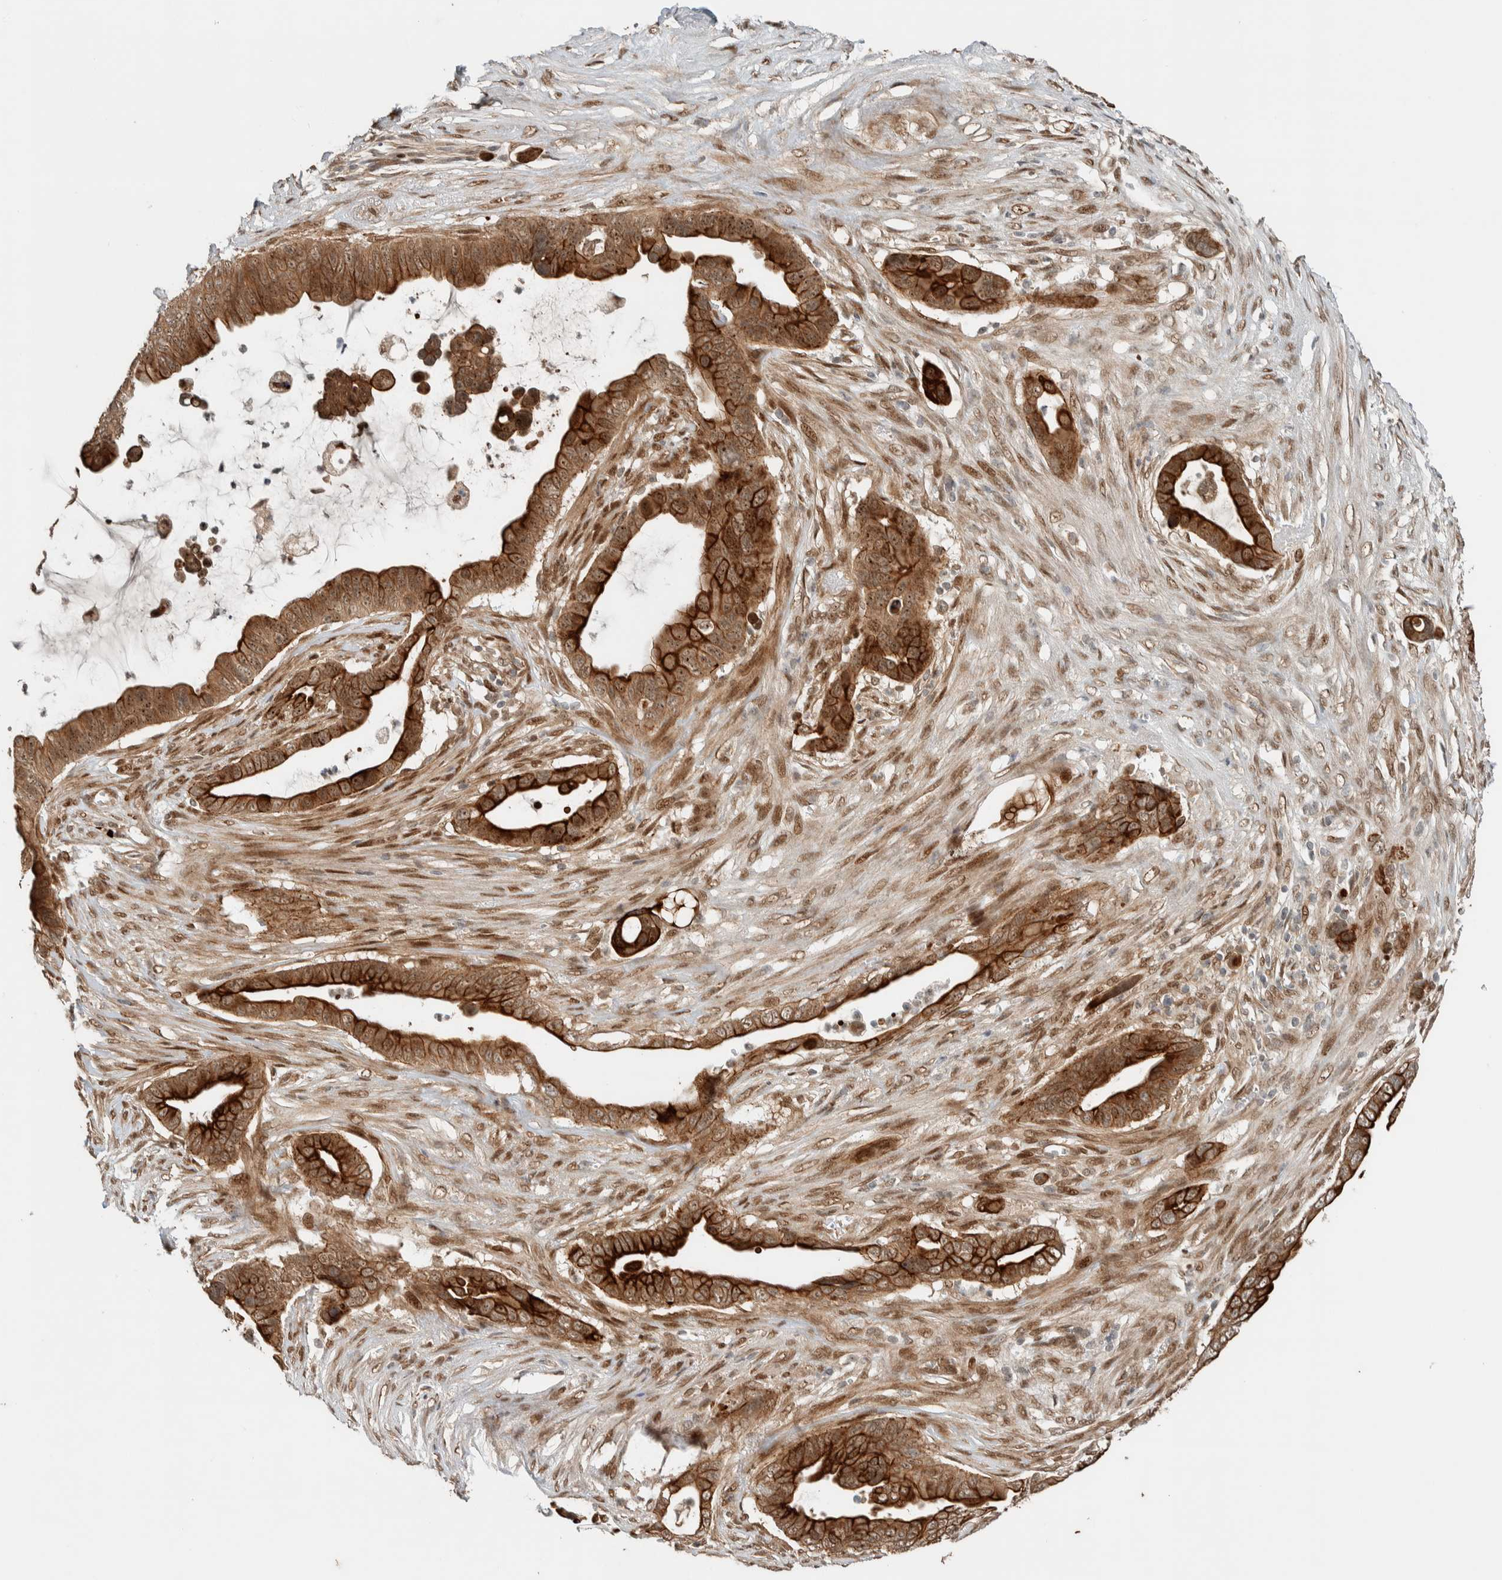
{"staining": {"intensity": "strong", "quantity": ">75%", "location": "cytoplasmic/membranous,nuclear"}, "tissue": "pancreatic cancer", "cell_type": "Tumor cells", "image_type": "cancer", "snomed": [{"axis": "morphology", "description": "Adenocarcinoma, NOS"}, {"axis": "topography", "description": "Pancreas"}], "caption": "A high amount of strong cytoplasmic/membranous and nuclear expression is present in about >75% of tumor cells in pancreatic adenocarcinoma tissue.", "gene": "STXBP4", "patient": {"sex": "female", "age": 72}}